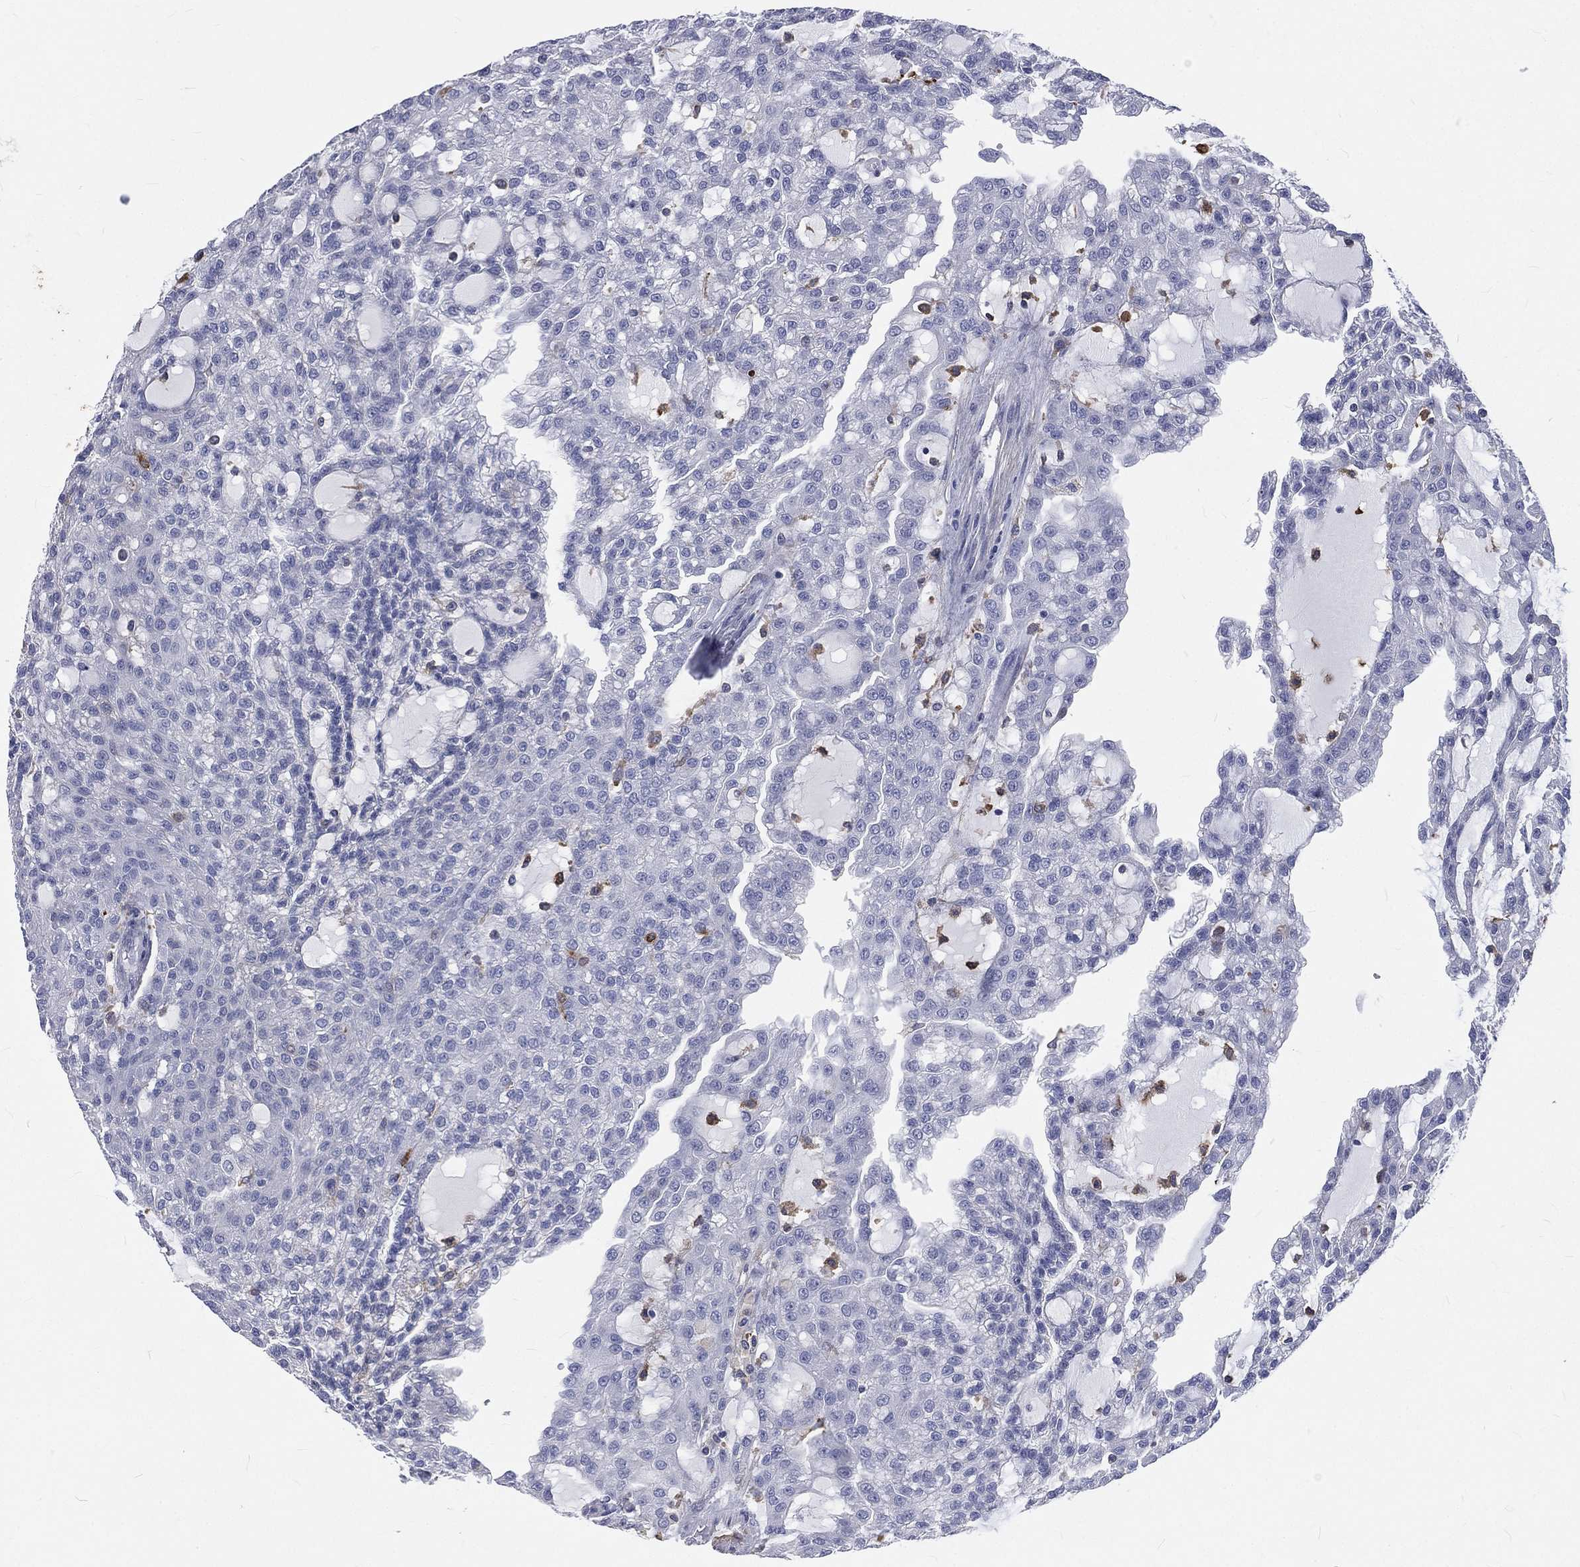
{"staining": {"intensity": "negative", "quantity": "none", "location": "none"}, "tissue": "renal cancer", "cell_type": "Tumor cells", "image_type": "cancer", "snomed": [{"axis": "morphology", "description": "Adenocarcinoma, NOS"}, {"axis": "topography", "description": "Kidney"}], "caption": "High magnification brightfield microscopy of renal cancer (adenocarcinoma) stained with DAB (brown) and counterstained with hematoxylin (blue): tumor cells show no significant staining.", "gene": "BASP1", "patient": {"sex": "male", "age": 63}}